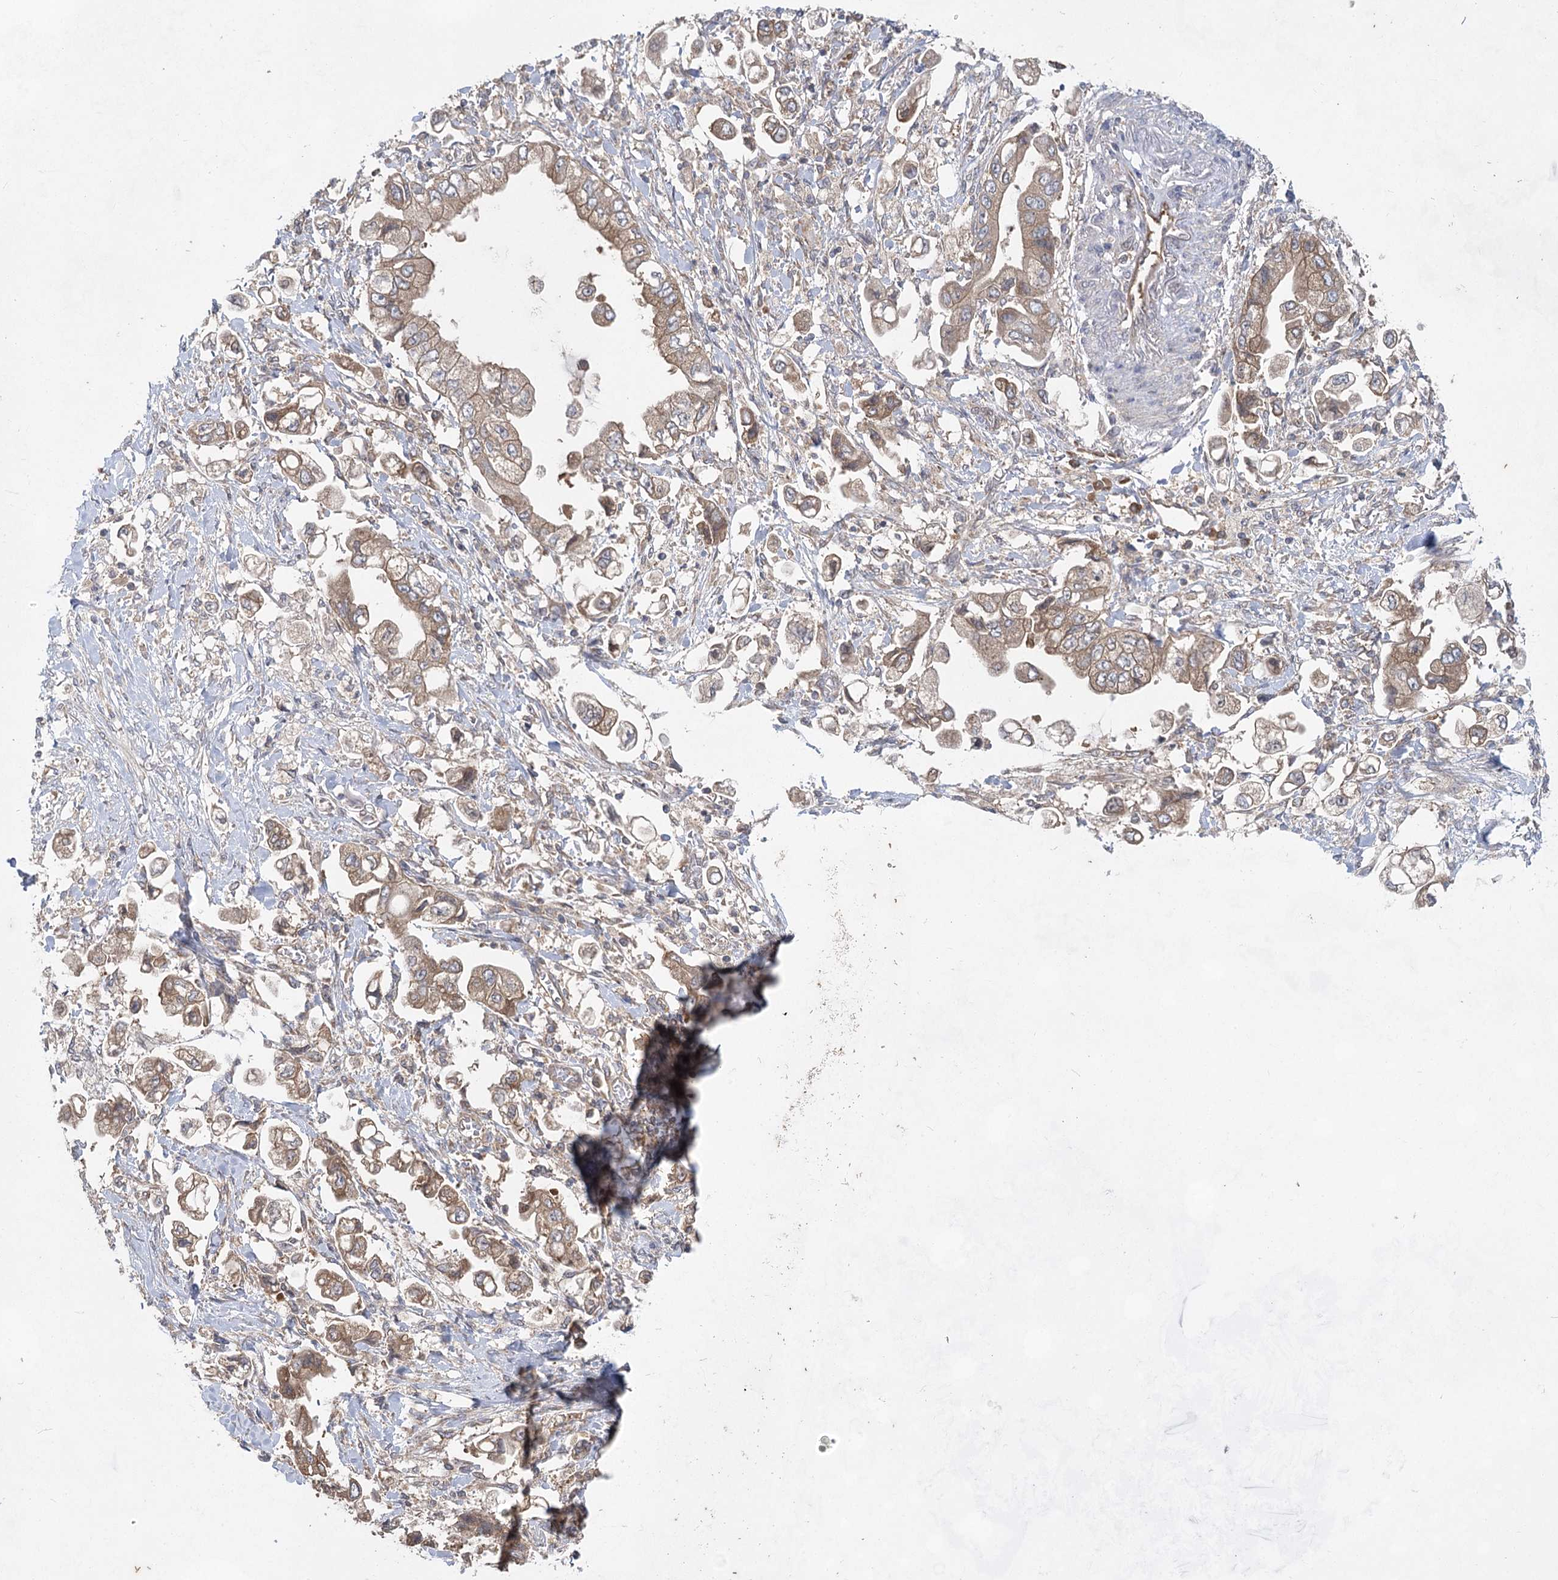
{"staining": {"intensity": "moderate", "quantity": ">75%", "location": "cytoplasmic/membranous"}, "tissue": "stomach cancer", "cell_type": "Tumor cells", "image_type": "cancer", "snomed": [{"axis": "morphology", "description": "Adenocarcinoma, NOS"}, {"axis": "topography", "description": "Stomach"}], "caption": "Moderate cytoplasmic/membranous expression for a protein is present in approximately >75% of tumor cells of stomach cancer using immunohistochemistry (IHC).", "gene": "EIF3A", "patient": {"sex": "male", "age": 62}}